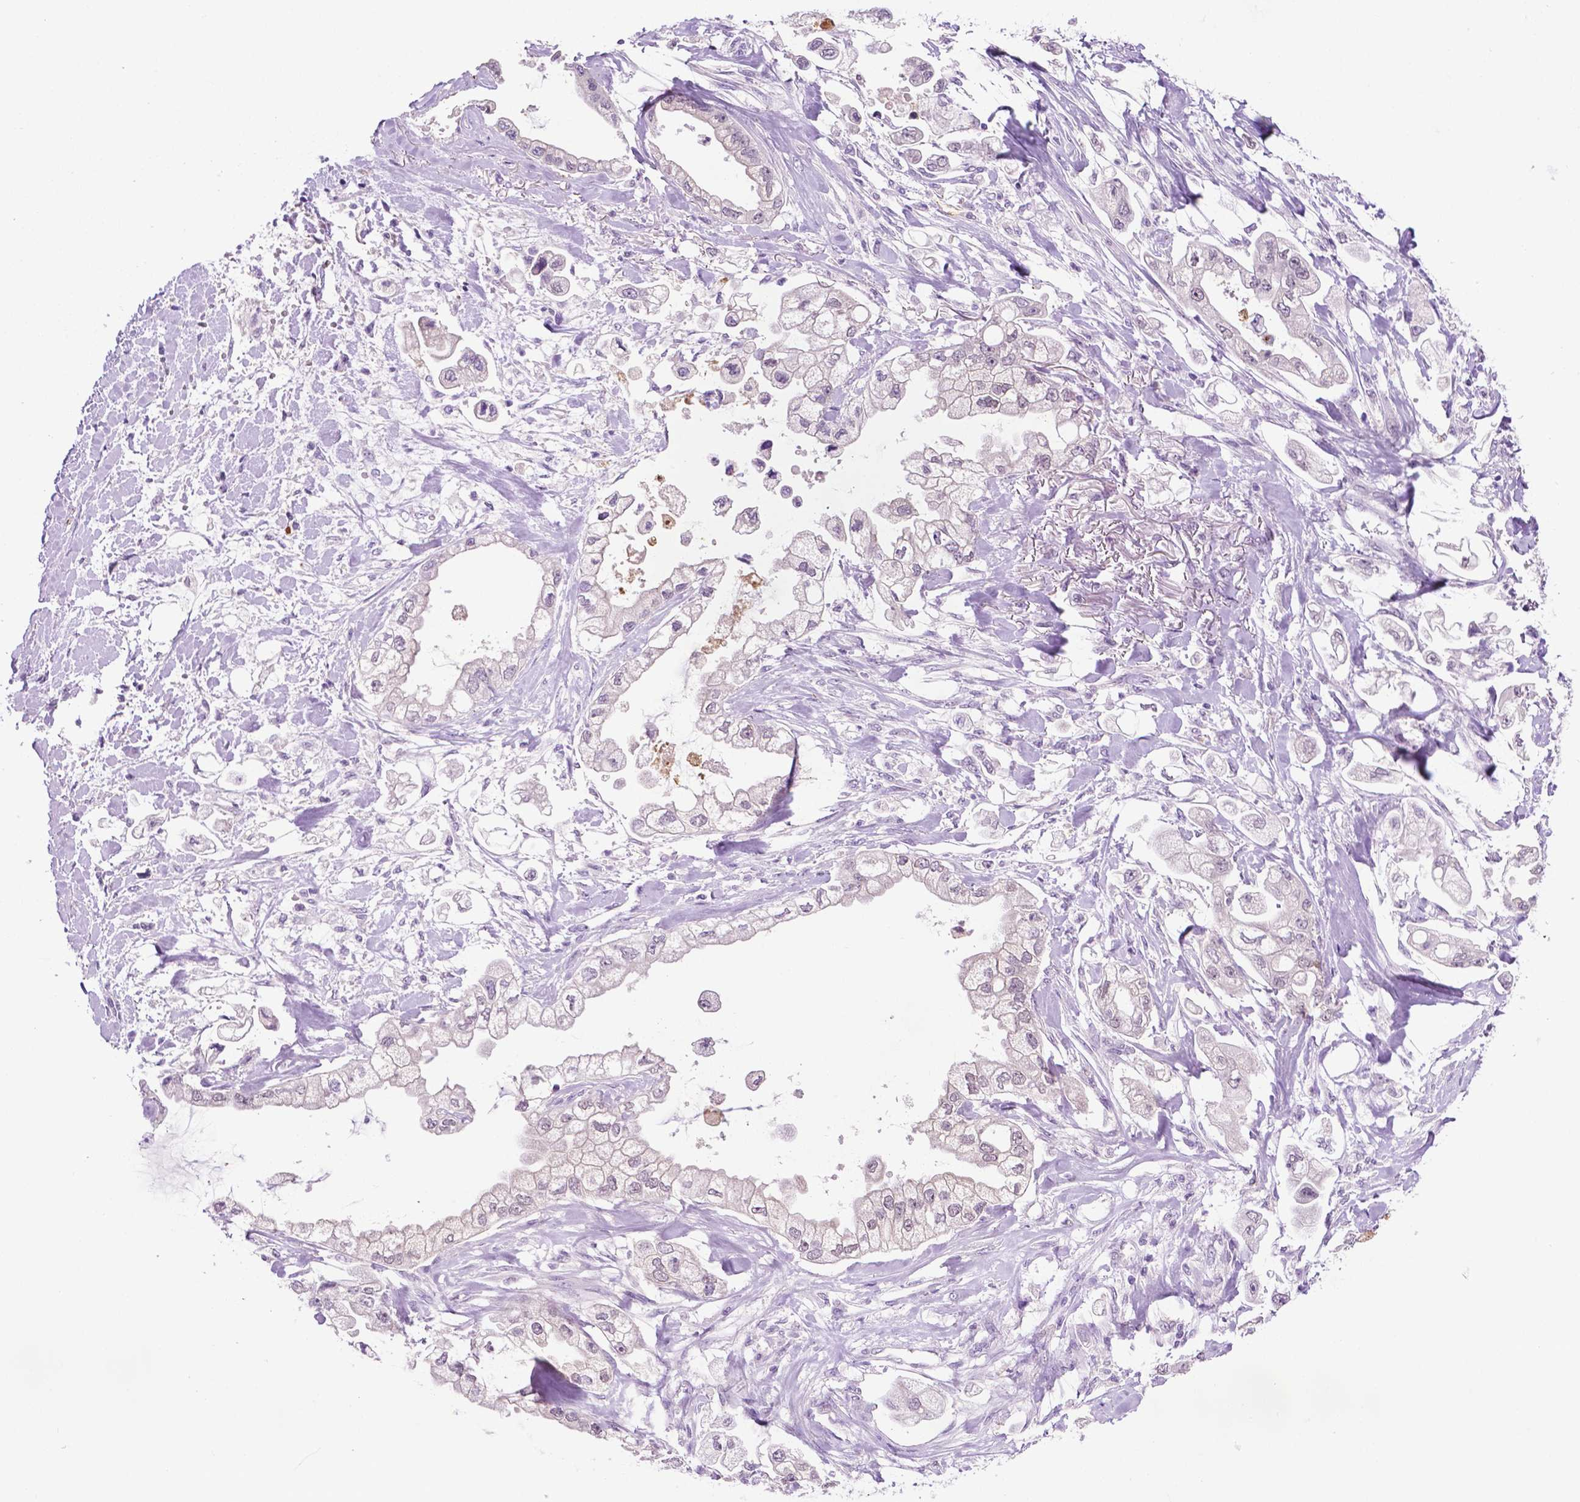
{"staining": {"intensity": "negative", "quantity": "none", "location": "none"}, "tissue": "stomach cancer", "cell_type": "Tumor cells", "image_type": "cancer", "snomed": [{"axis": "morphology", "description": "Adenocarcinoma, NOS"}, {"axis": "topography", "description": "Stomach"}], "caption": "Protein analysis of adenocarcinoma (stomach) exhibits no significant positivity in tumor cells.", "gene": "MMP27", "patient": {"sex": "male", "age": 62}}